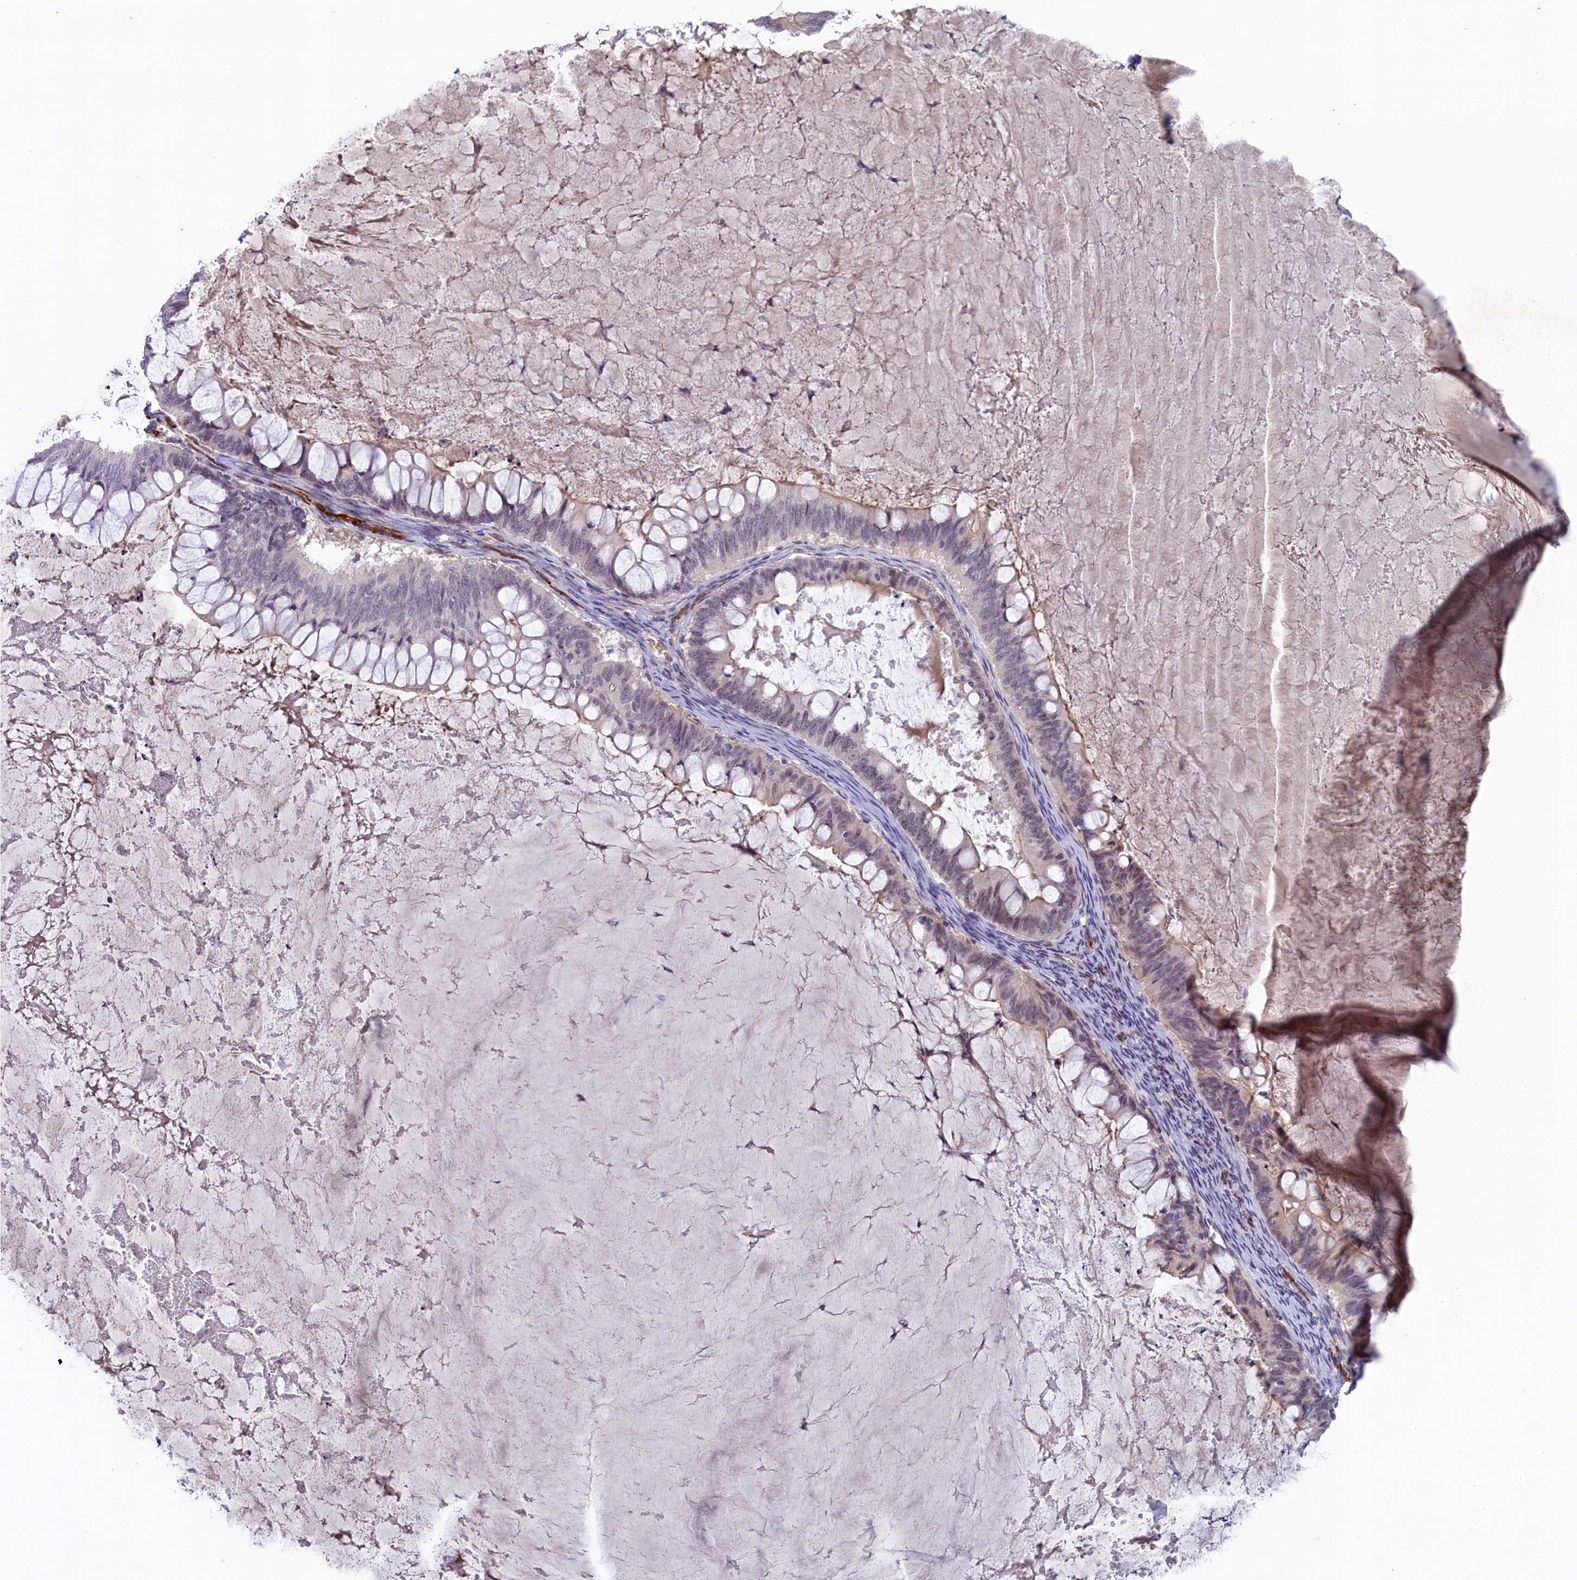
{"staining": {"intensity": "weak", "quantity": "25%-75%", "location": "nuclear"}, "tissue": "ovarian cancer", "cell_type": "Tumor cells", "image_type": "cancer", "snomed": [{"axis": "morphology", "description": "Cystadenocarcinoma, mucinous, NOS"}, {"axis": "topography", "description": "Ovary"}], "caption": "IHC of human ovarian mucinous cystadenocarcinoma demonstrates low levels of weak nuclear expression in about 25%-75% of tumor cells. The staining was performed using DAB, with brown indicating positive protein expression. Nuclei are stained blue with hematoxylin.", "gene": "CRAMP1", "patient": {"sex": "female", "age": 61}}